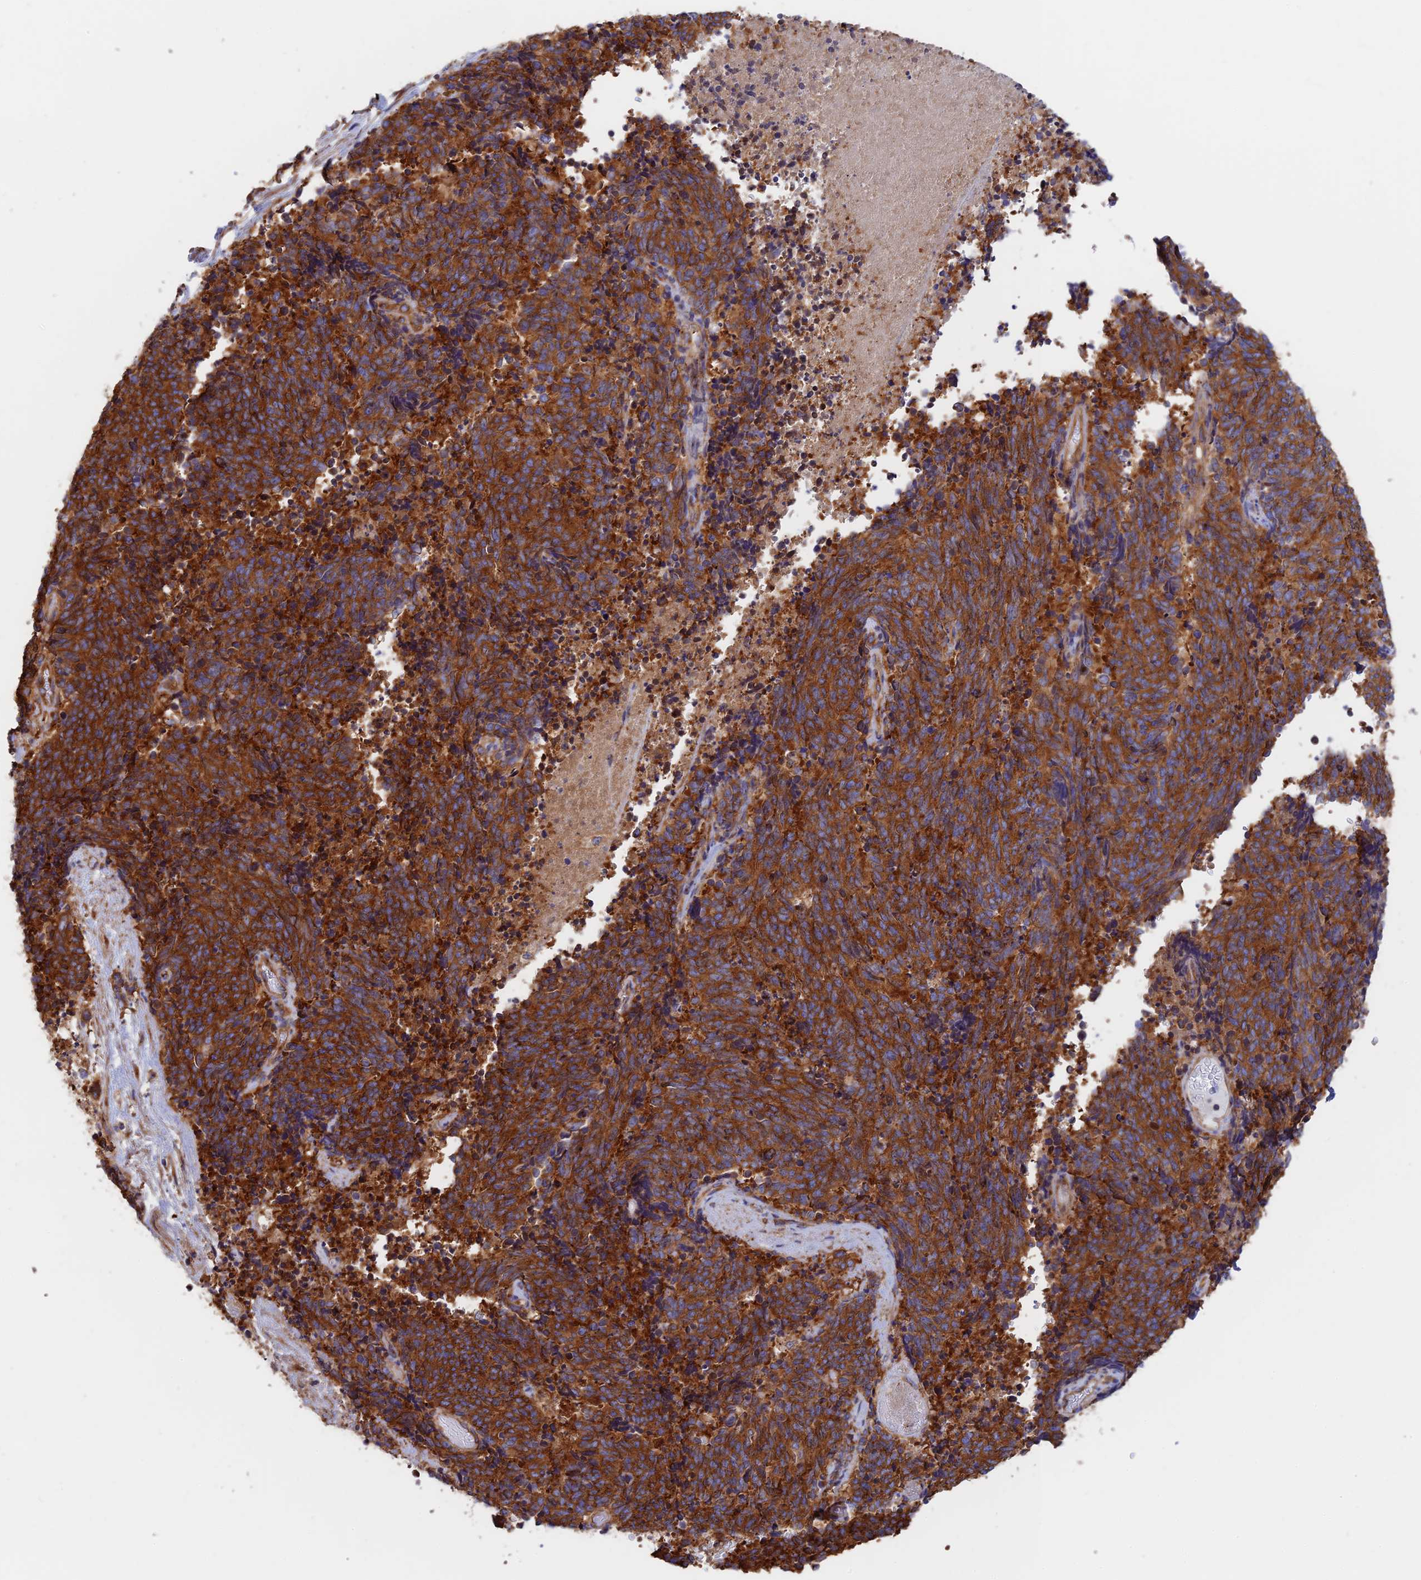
{"staining": {"intensity": "strong", "quantity": ">75%", "location": "cytoplasmic/membranous"}, "tissue": "cervical cancer", "cell_type": "Tumor cells", "image_type": "cancer", "snomed": [{"axis": "morphology", "description": "Squamous cell carcinoma, NOS"}, {"axis": "topography", "description": "Cervix"}], "caption": "Tumor cells display strong cytoplasmic/membranous positivity in about >75% of cells in cervical cancer.", "gene": "DCTN2", "patient": {"sex": "female", "age": 29}}